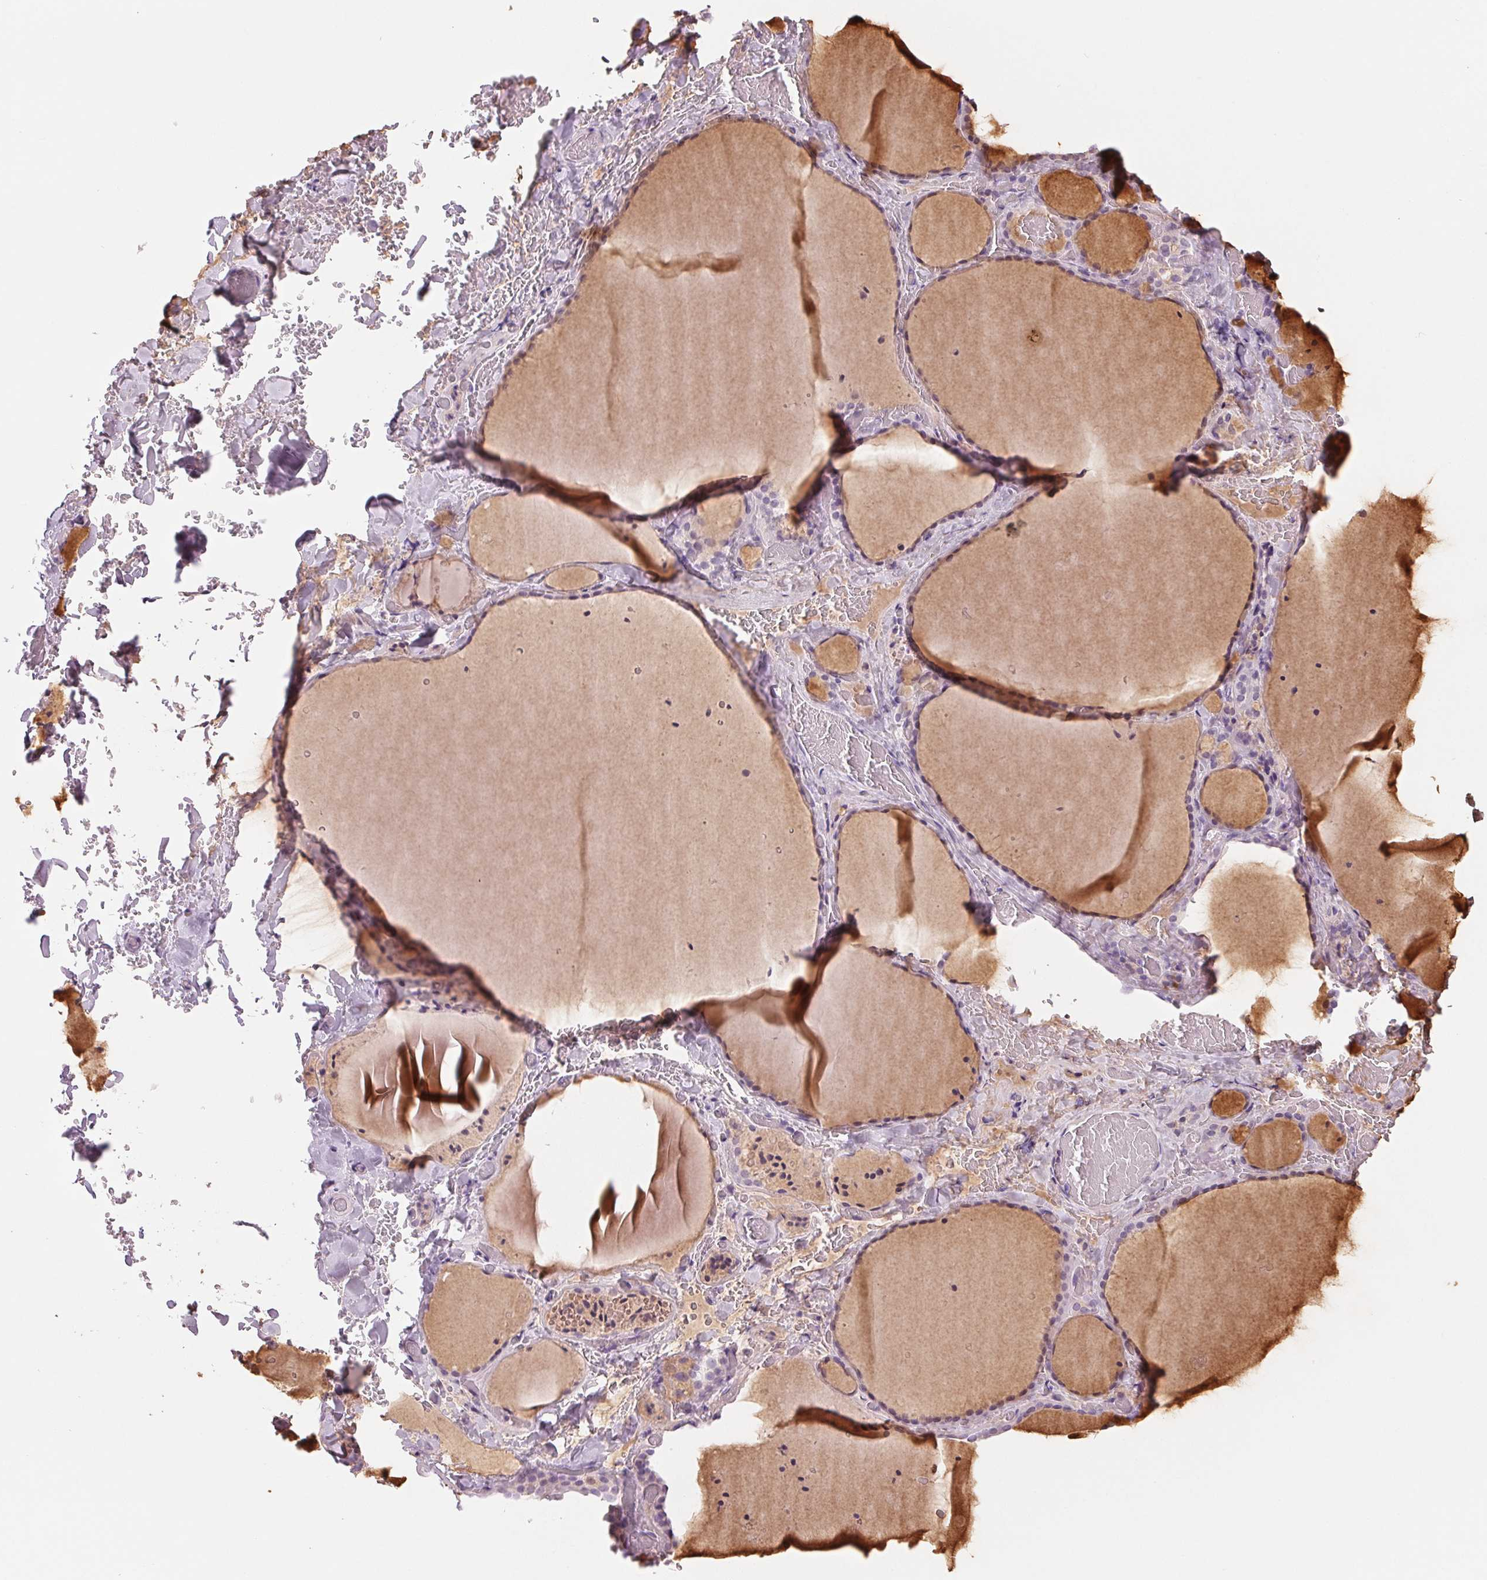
{"staining": {"intensity": "weak", "quantity": ">75%", "location": "cytoplasmic/membranous"}, "tissue": "thyroid gland", "cell_type": "Glandular cells", "image_type": "normal", "snomed": [{"axis": "morphology", "description": "Normal tissue, NOS"}, {"axis": "topography", "description": "Thyroid gland"}], "caption": "Immunohistochemistry (IHC) micrograph of unremarkable thyroid gland: human thyroid gland stained using IHC exhibits low levels of weak protein expression localized specifically in the cytoplasmic/membranous of glandular cells, appearing as a cytoplasmic/membranous brown color.", "gene": "CCDC168", "patient": {"sex": "female", "age": 36}}